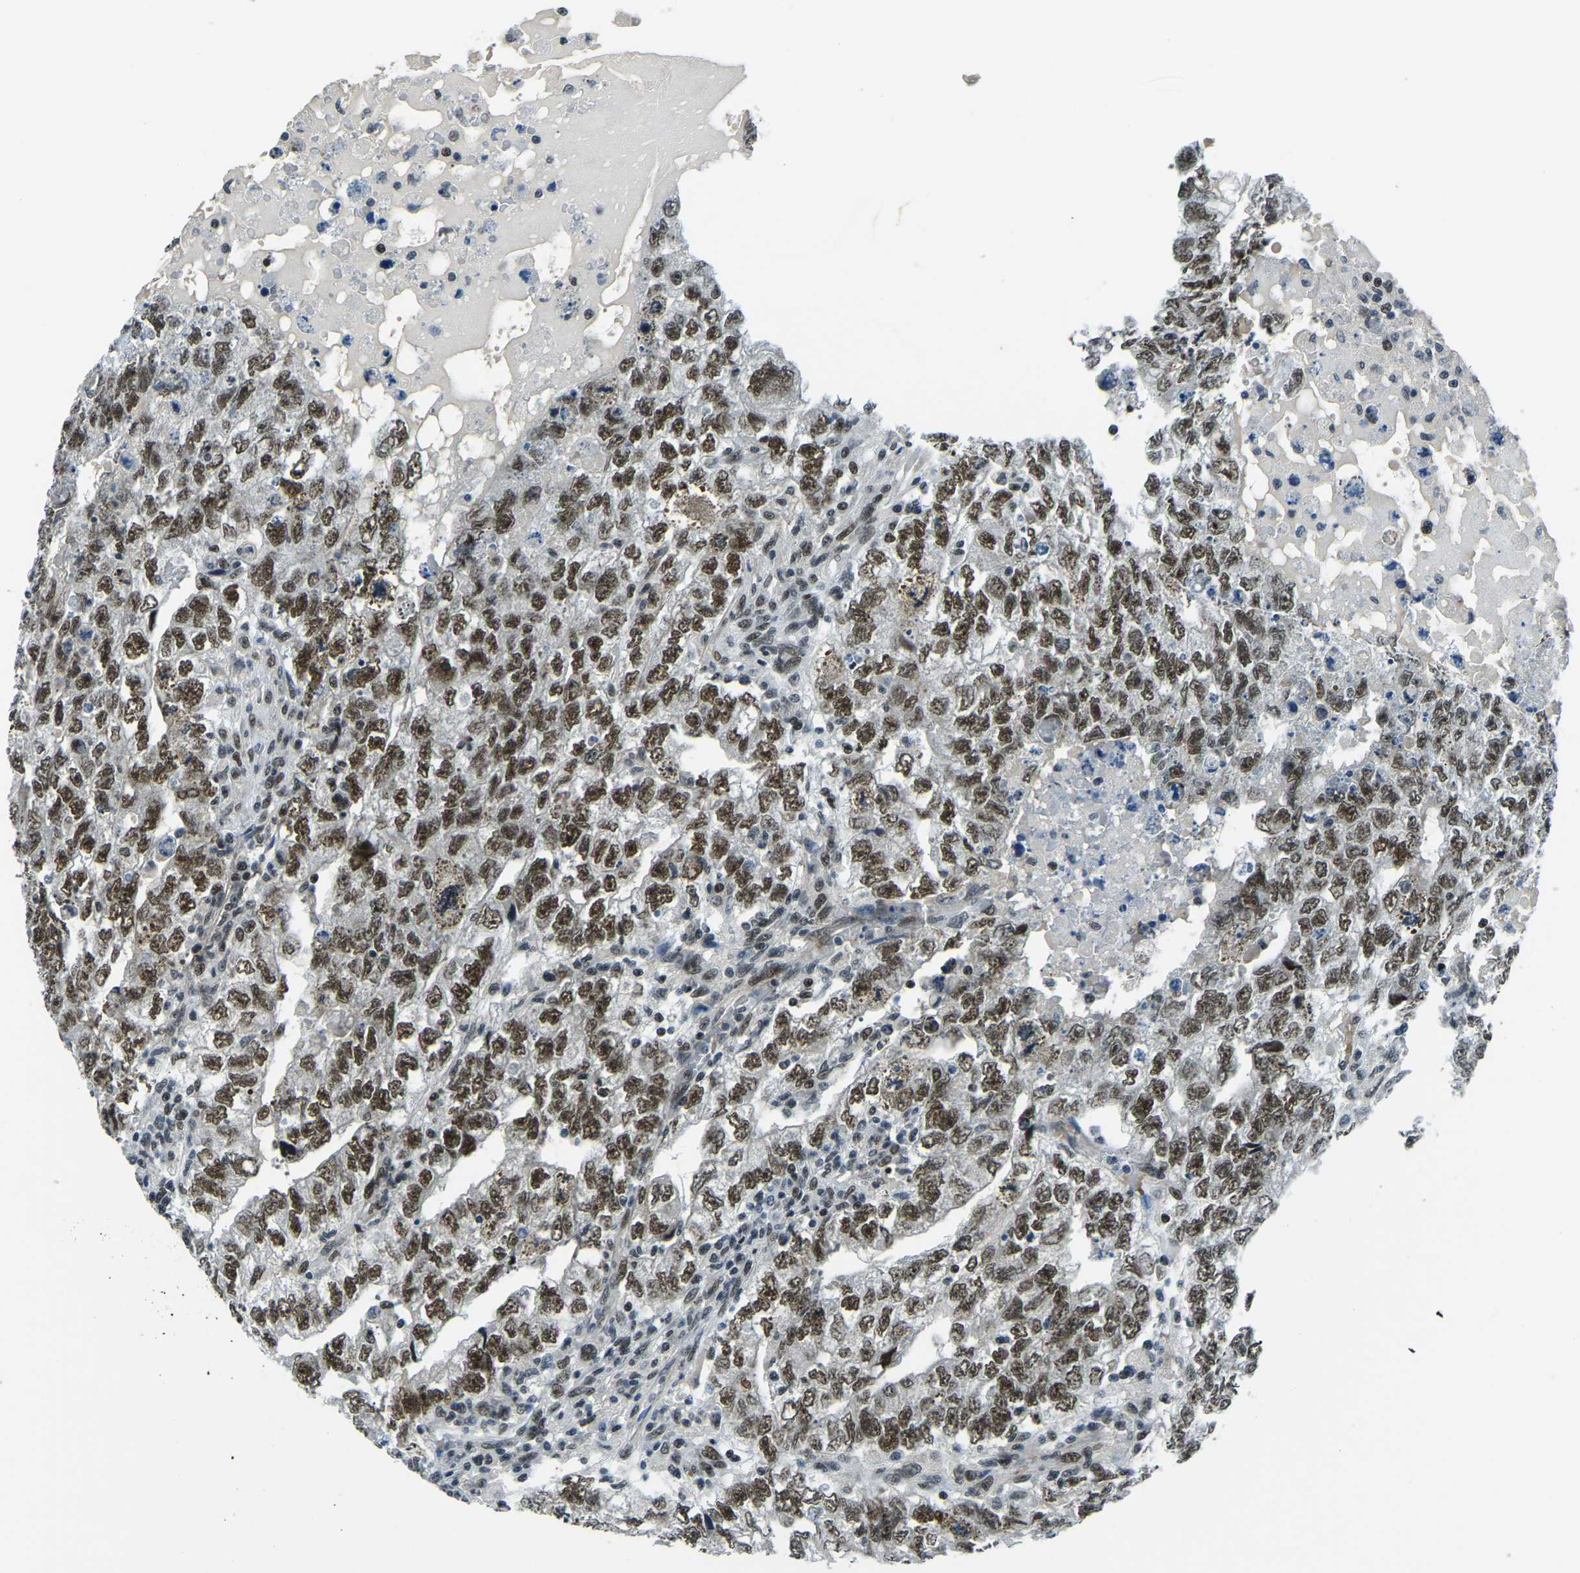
{"staining": {"intensity": "moderate", "quantity": ">75%", "location": "nuclear"}, "tissue": "testis cancer", "cell_type": "Tumor cells", "image_type": "cancer", "snomed": [{"axis": "morphology", "description": "Carcinoma, Embryonal, NOS"}, {"axis": "topography", "description": "Testis"}], "caption": "Immunohistochemistry (DAB) staining of embryonal carcinoma (testis) exhibits moderate nuclear protein expression in about >75% of tumor cells.", "gene": "PRCC", "patient": {"sex": "male", "age": 36}}